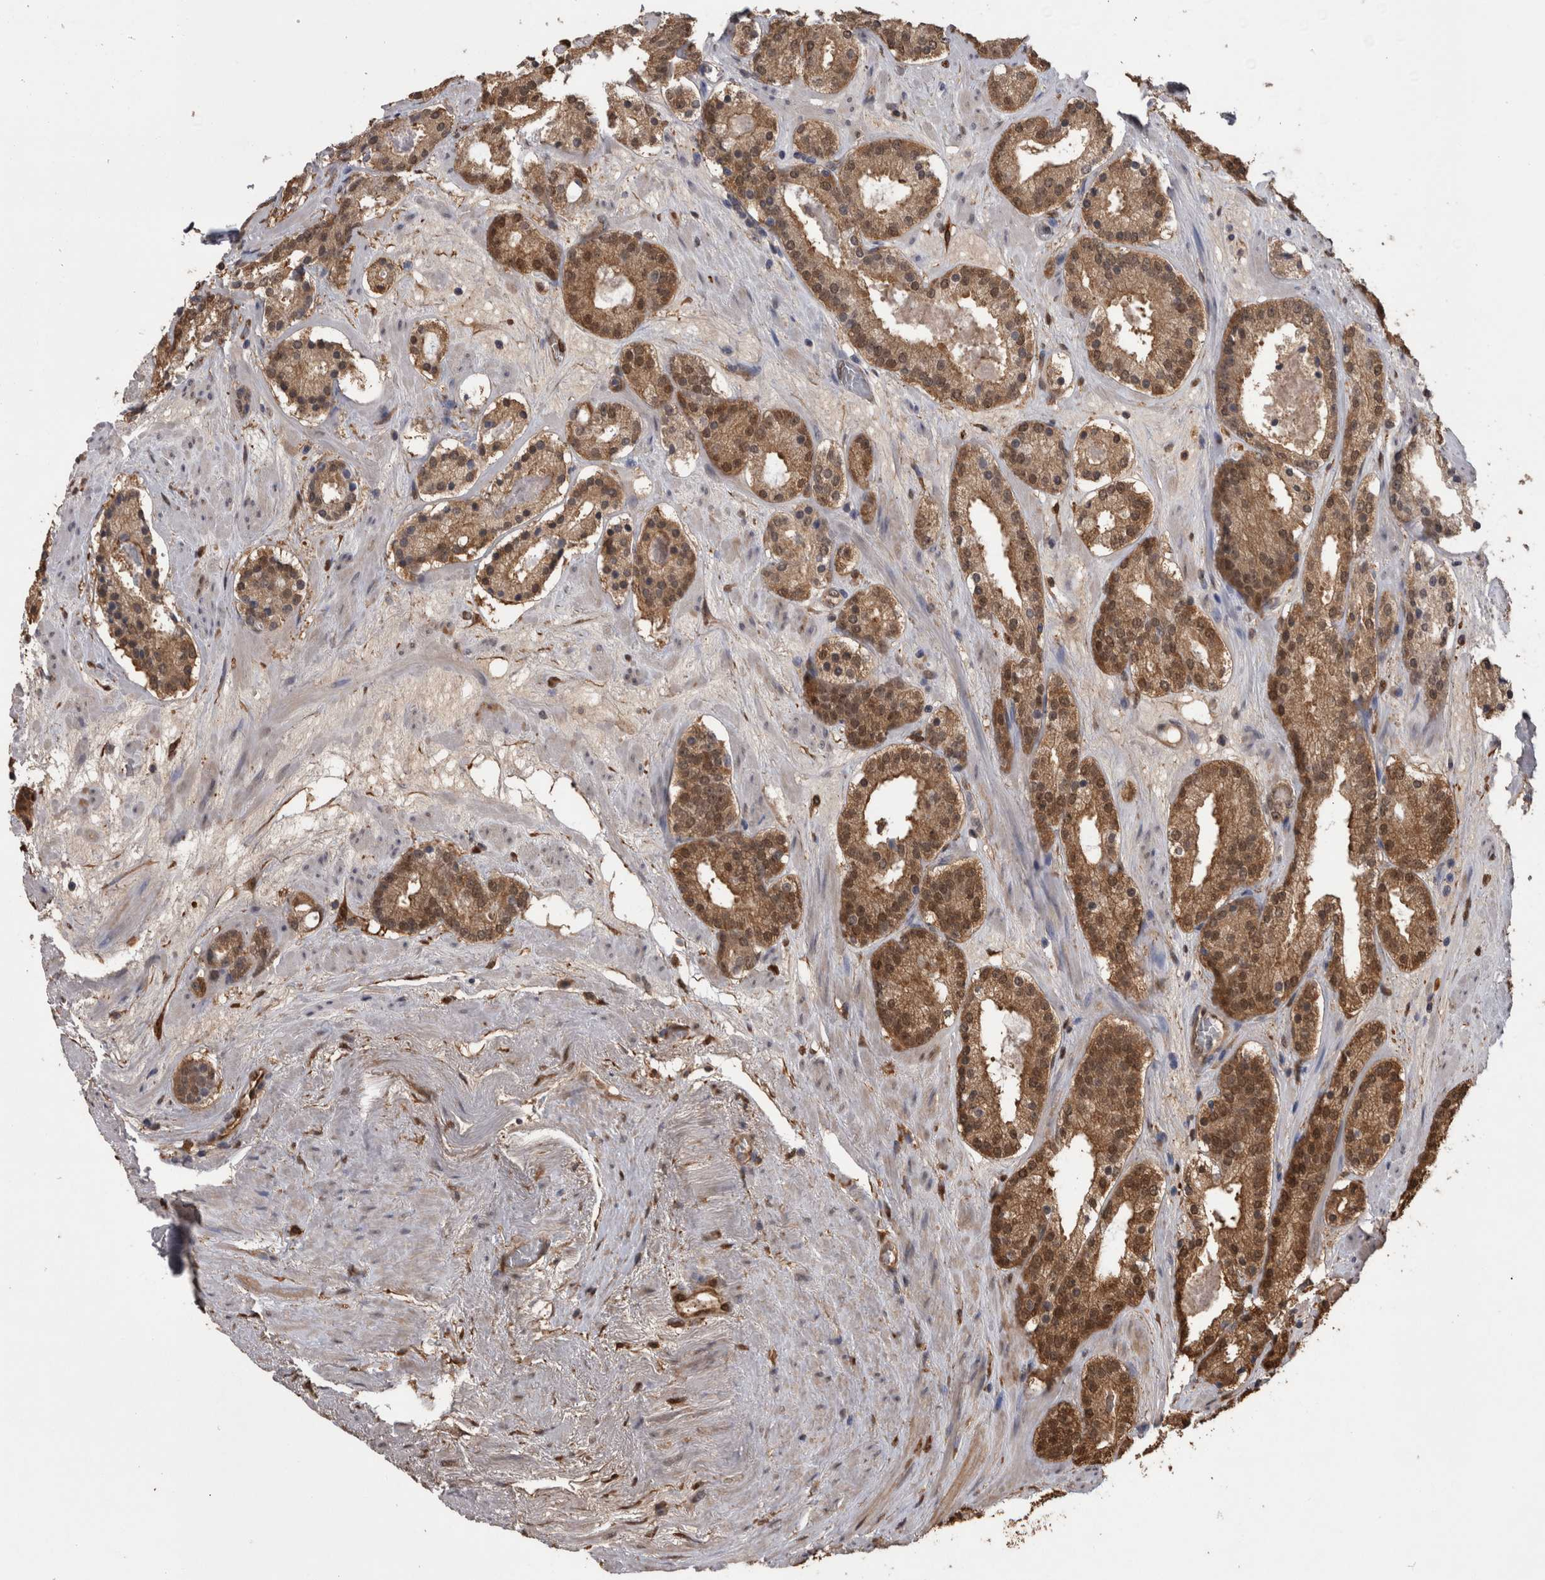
{"staining": {"intensity": "moderate", "quantity": ">75%", "location": "cytoplasmic/membranous,nuclear"}, "tissue": "prostate cancer", "cell_type": "Tumor cells", "image_type": "cancer", "snomed": [{"axis": "morphology", "description": "Adenocarcinoma, Low grade"}, {"axis": "topography", "description": "Prostate"}], "caption": "The image demonstrates staining of prostate adenocarcinoma (low-grade), revealing moderate cytoplasmic/membranous and nuclear protein staining (brown color) within tumor cells. The staining was performed using DAB to visualize the protein expression in brown, while the nuclei were stained in blue with hematoxylin (Magnification: 20x).", "gene": "LXN", "patient": {"sex": "male", "age": 69}}